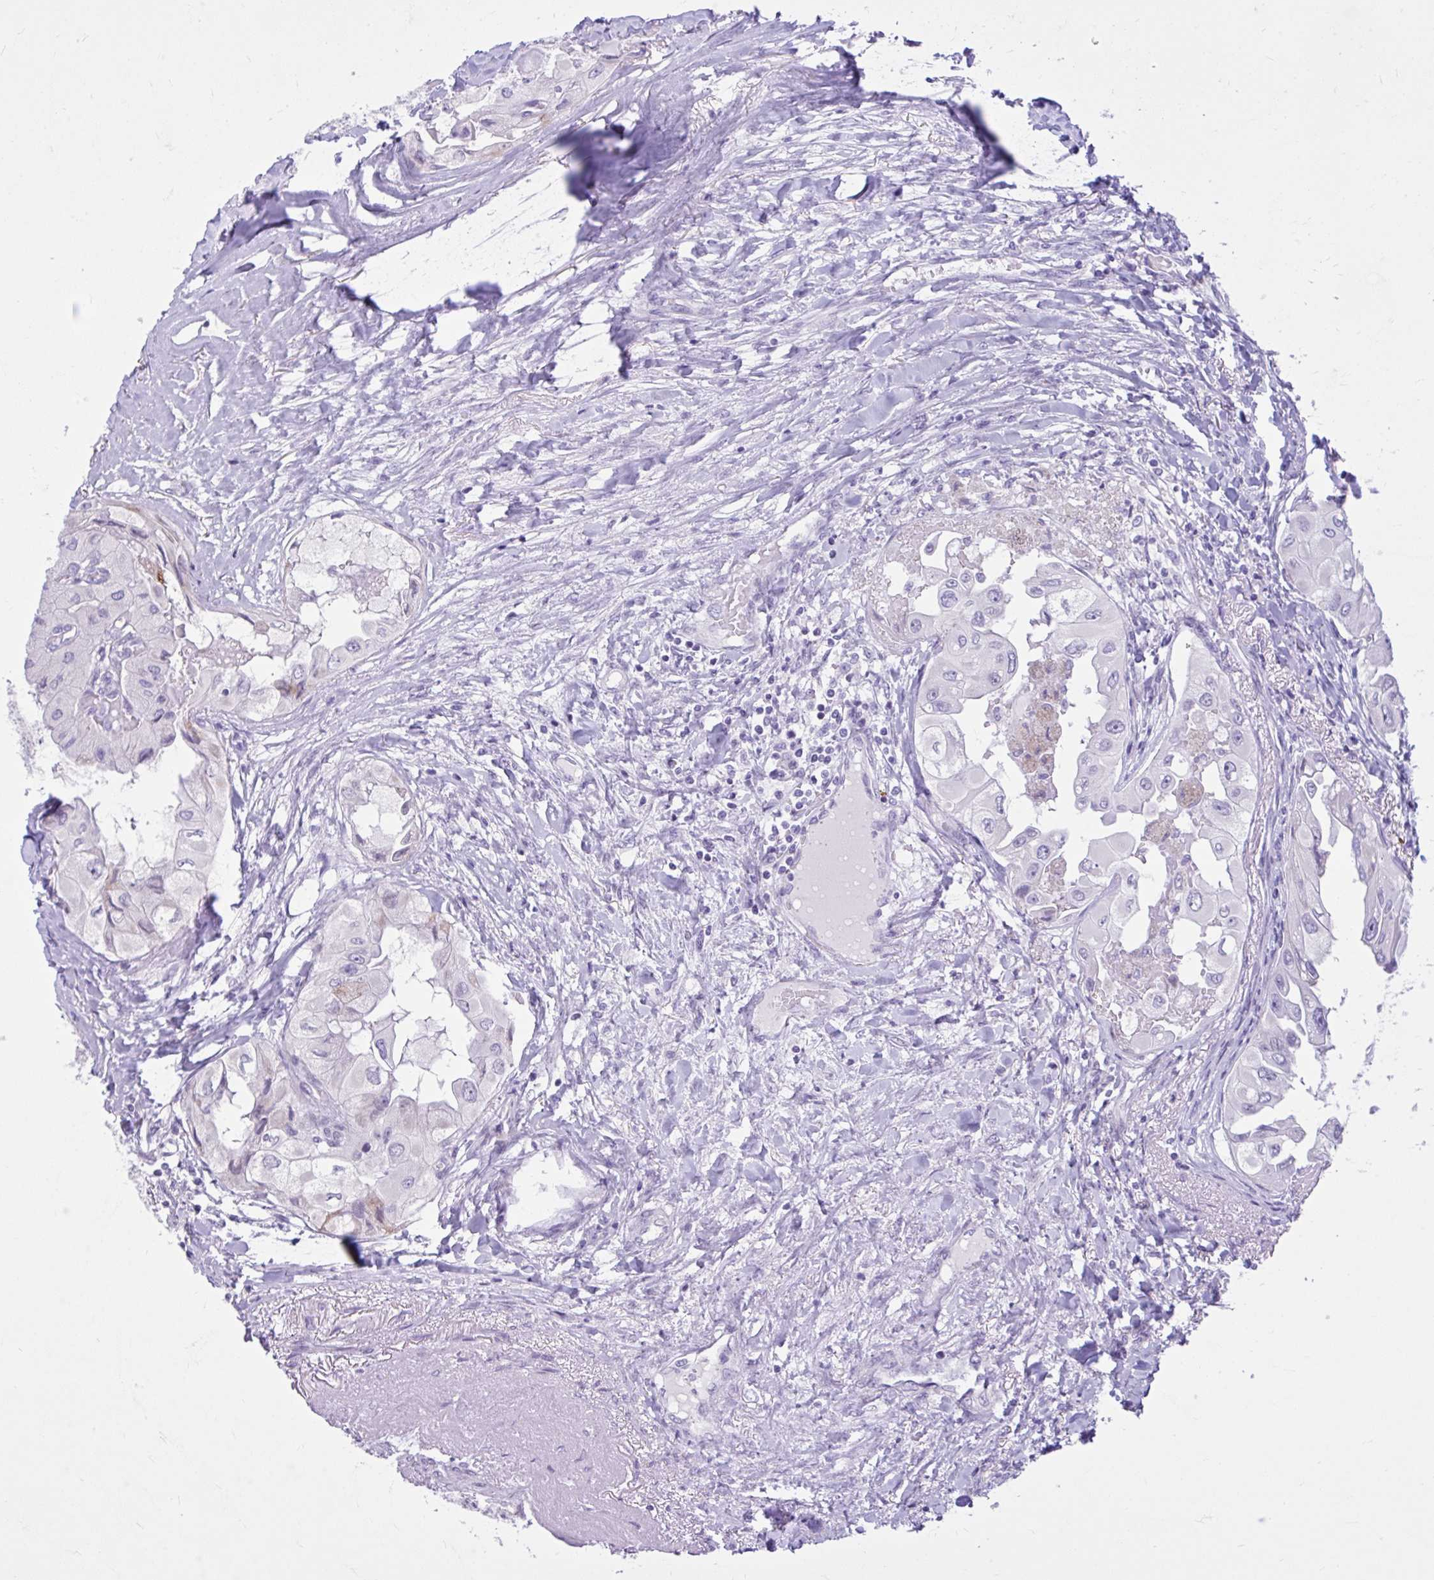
{"staining": {"intensity": "negative", "quantity": "none", "location": "none"}, "tissue": "thyroid cancer", "cell_type": "Tumor cells", "image_type": "cancer", "snomed": [{"axis": "morphology", "description": "Normal tissue, NOS"}, {"axis": "morphology", "description": "Papillary adenocarcinoma, NOS"}, {"axis": "topography", "description": "Thyroid gland"}], "caption": "Tumor cells are negative for brown protein staining in thyroid papillary adenocarcinoma.", "gene": "FAM153A", "patient": {"sex": "female", "age": 59}}